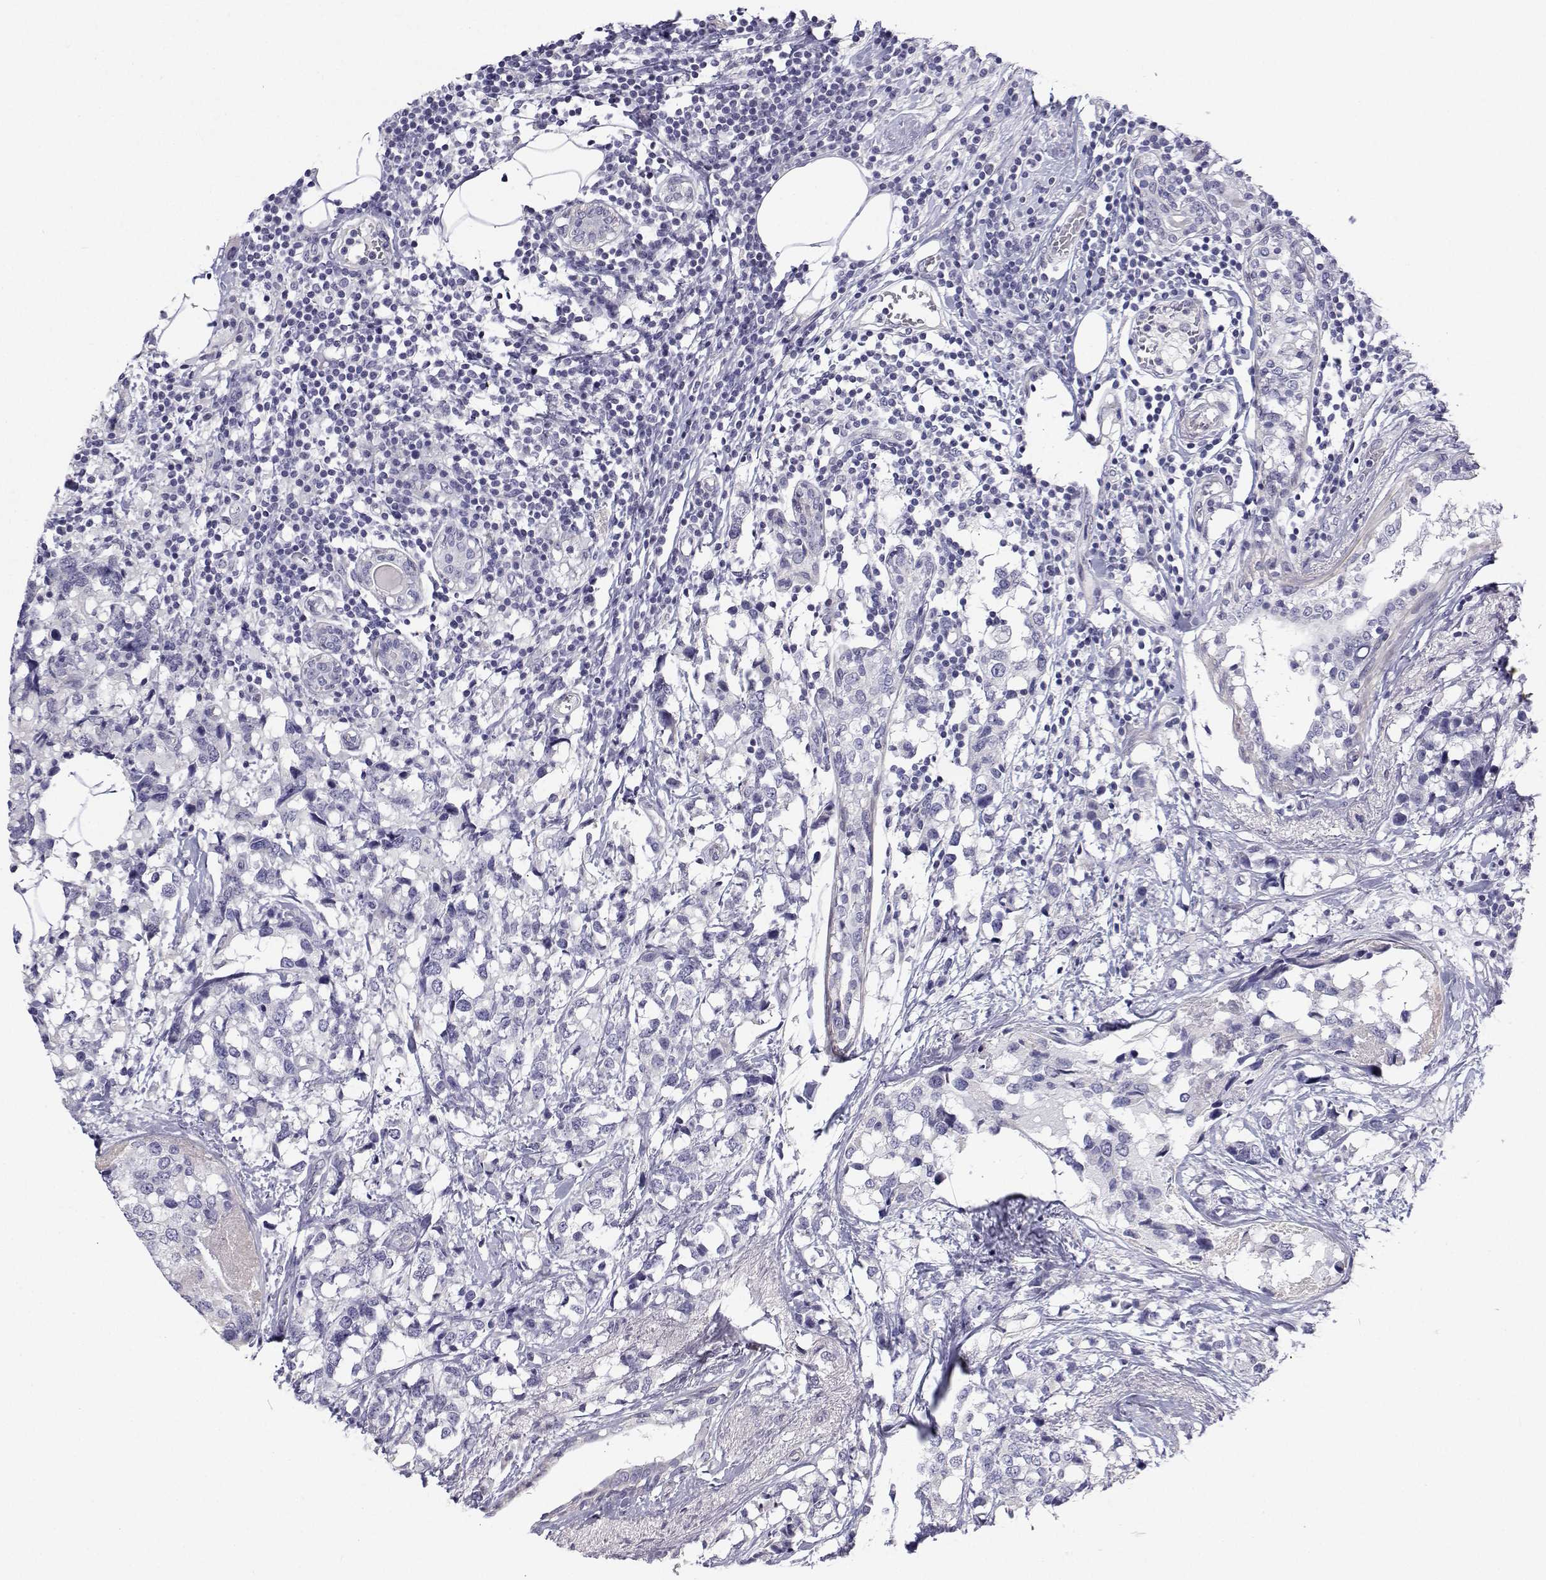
{"staining": {"intensity": "negative", "quantity": "none", "location": "none"}, "tissue": "breast cancer", "cell_type": "Tumor cells", "image_type": "cancer", "snomed": [{"axis": "morphology", "description": "Lobular carcinoma"}, {"axis": "topography", "description": "Breast"}], "caption": "Breast lobular carcinoma stained for a protein using immunohistochemistry exhibits no staining tumor cells.", "gene": "ANKRD65", "patient": {"sex": "female", "age": 59}}